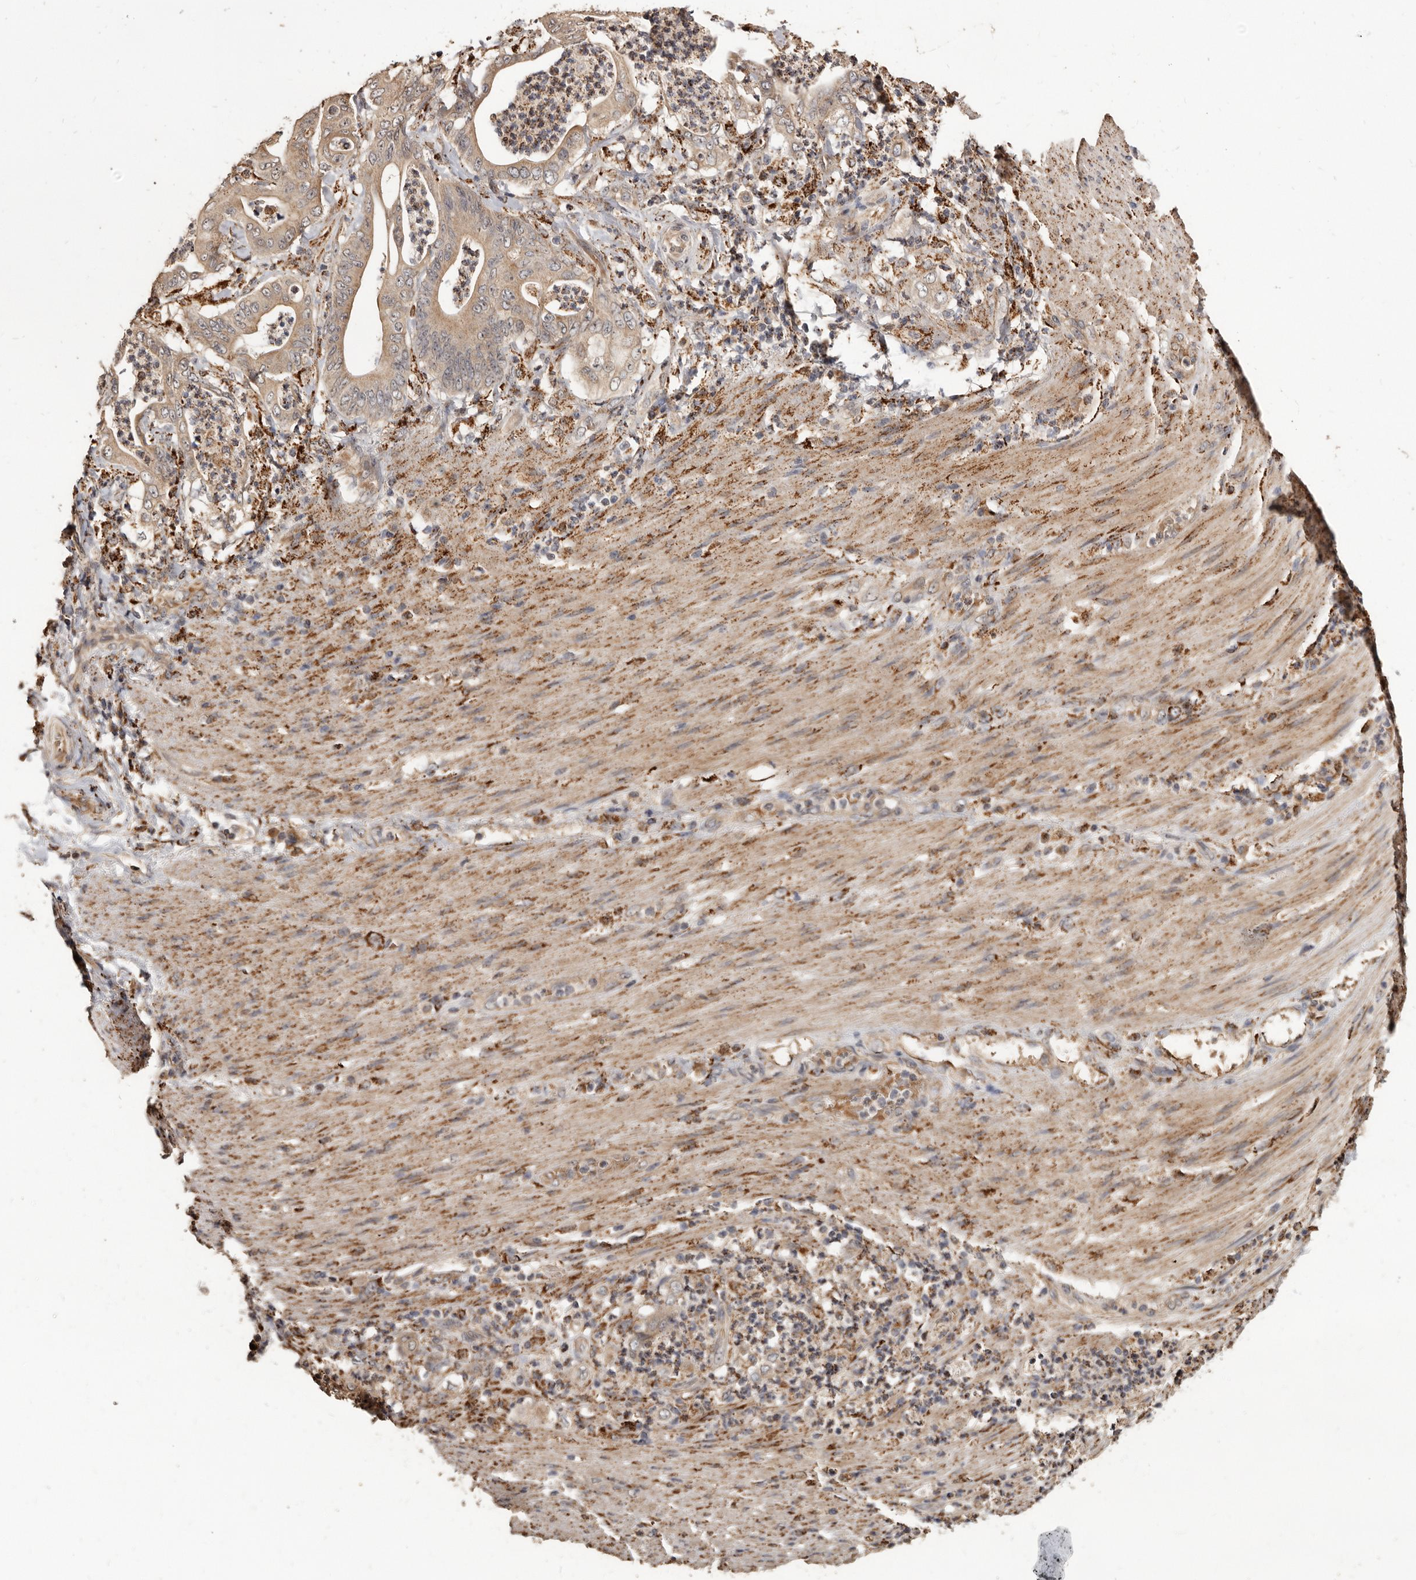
{"staining": {"intensity": "weak", "quantity": ">75%", "location": "cytoplasmic/membranous"}, "tissue": "stomach cancer", "cell_type": "Tumor cells", "image_type": "cancer", "snomed": [{"axis": "morphology", "description": "Adenocarcinoma, NOS"}, {"axis": "topography", "description": "Stomach"}], "caption": "Weak cytoplasmic/membranous positivity is identified in about >75% of tumor cells in stomach adenocarcinoma. (DAB (3,3'-diaminobenzidine) = brown stain, brightfield microscopy at high magnification).", "gene": "AKAP7", "patient": {"sex": "female", "age": 73}}